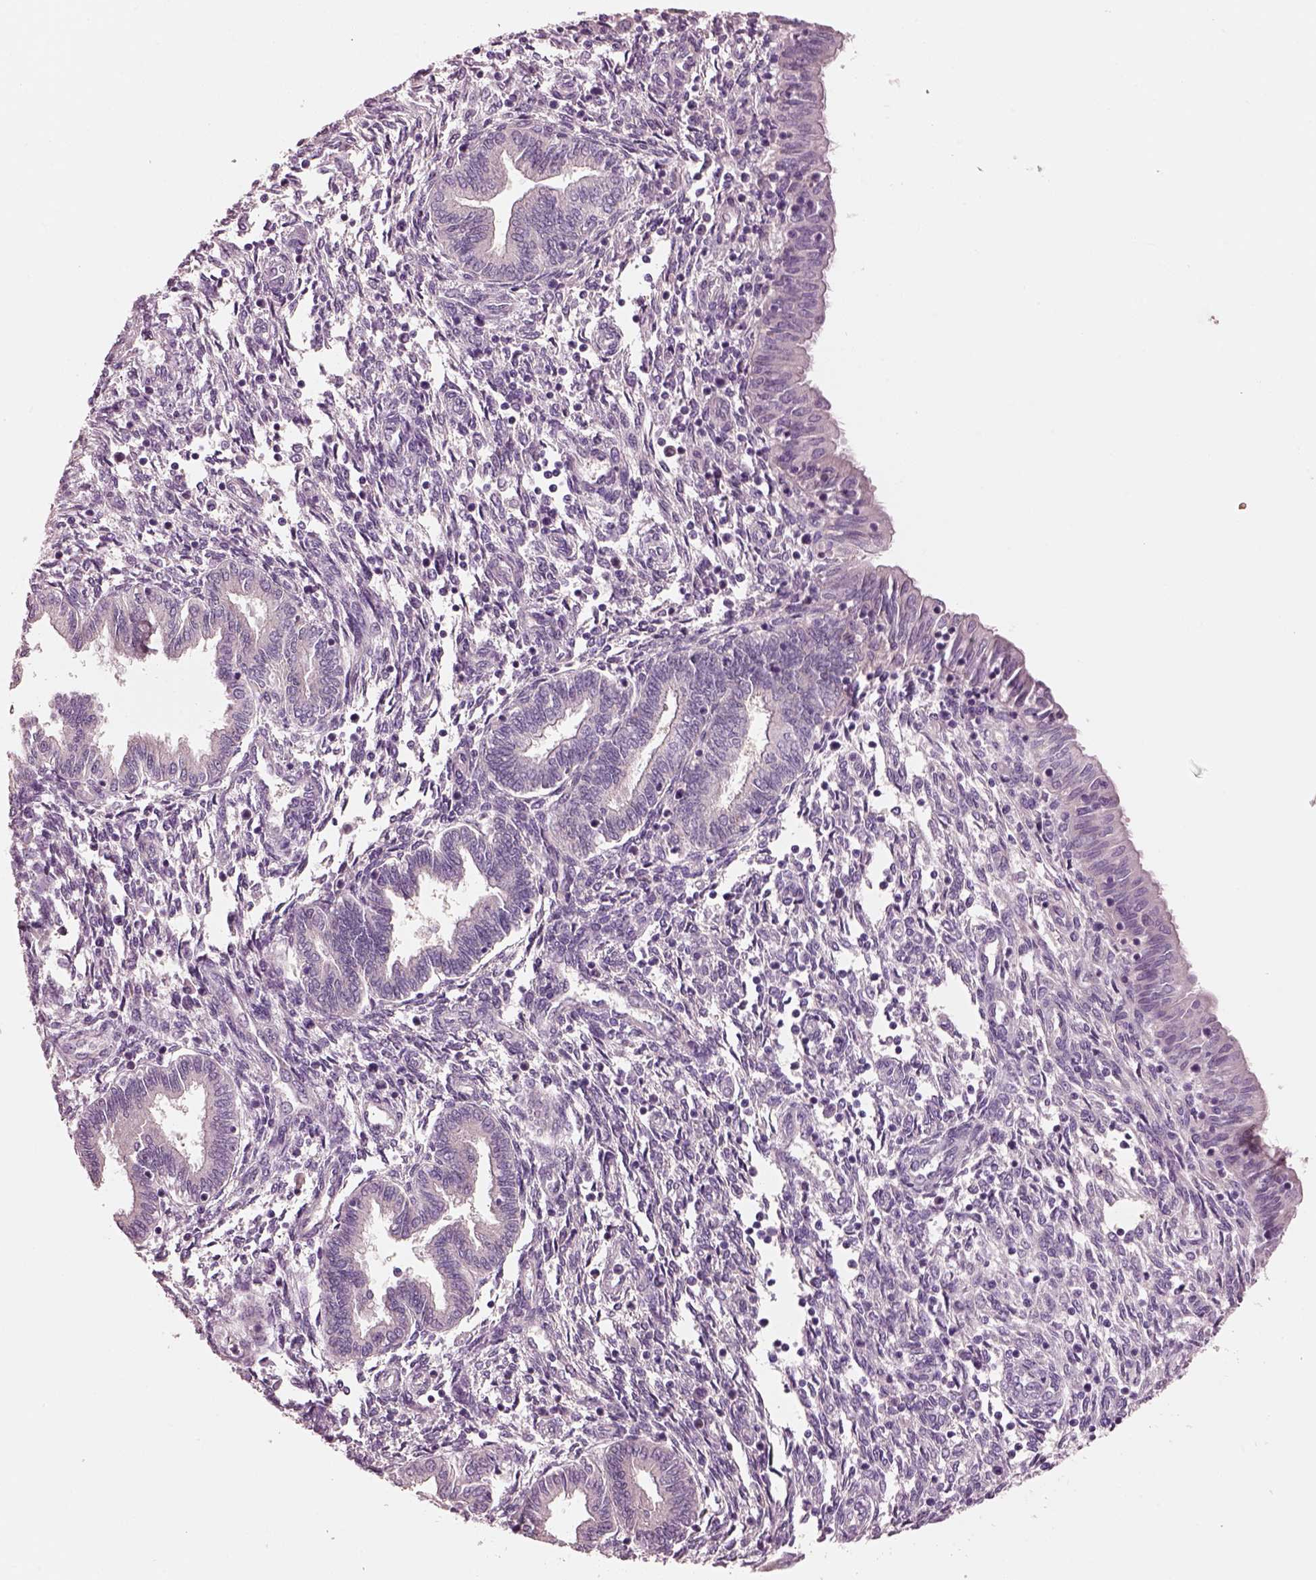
{"staining": {"intensity": "negative", "quantity": "none", "location": "none"}, "tissue": "endometrium", "cell_type": "Cells in endometrial stroma", "image_type": "normal", "snomed": [{"axis": "morphology", "description": "Normal tissue, NOS"}, {"axis": "topography", "description": "Endometrium"}], "caption": "Cells in endometrial stroma are negative for brown protein staining in benign endometrium. (Brightfield microscopy of DAB (3,3'-diaminobenzidine) immunohistochemistry (IHC) at high magnification).", "gene": "ELSPBP1", "patient": {"sex": "female", "age": 42}}